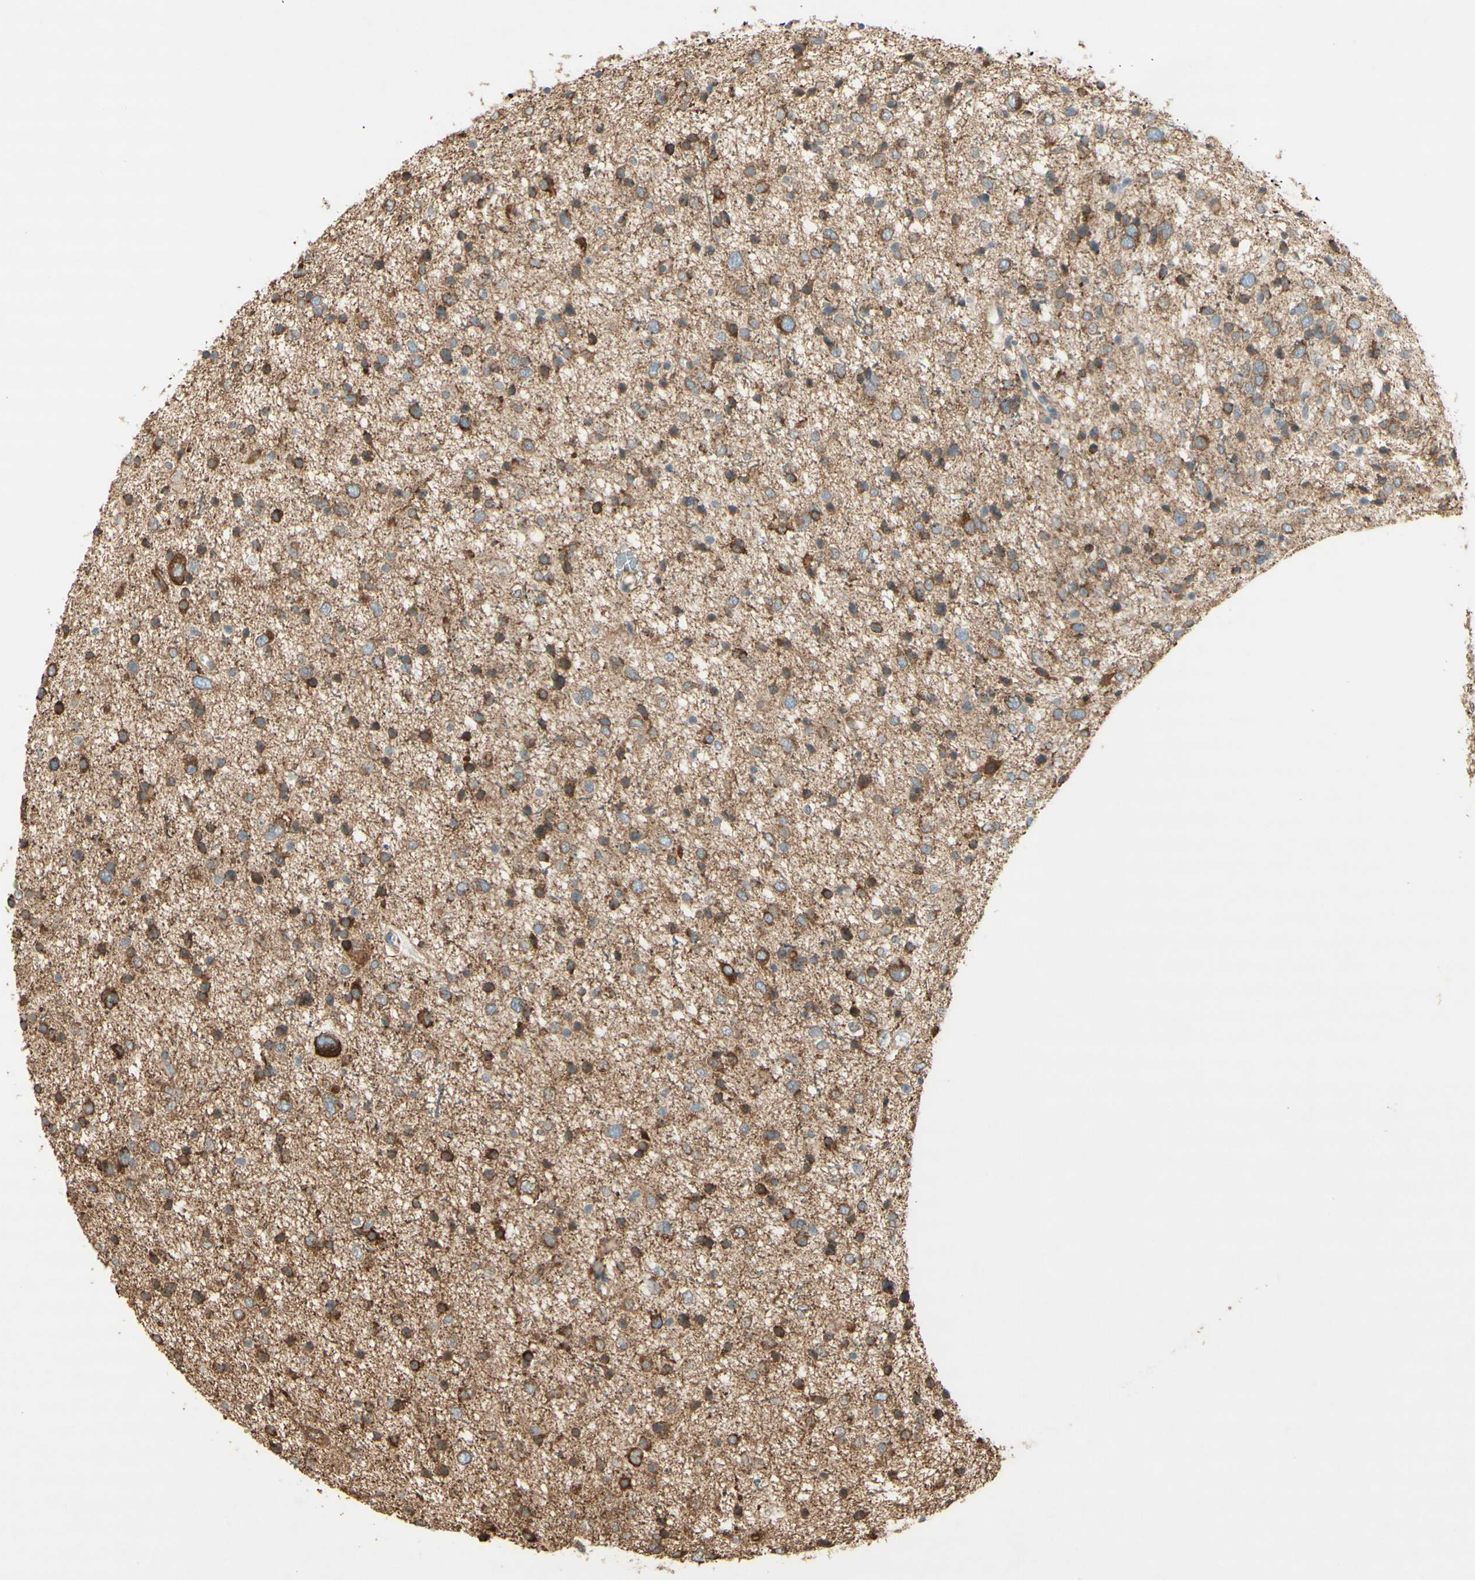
{"staining": {"intensity": "moderate", "quantity": ">75%", "location": "cytoplasmic/membranous"}, "tissue": "glioma", "cell_type": "Tumor cells", "image_type": "cancer", "snomed": [{"axis": "morphology", "description": "Glioma, malignant, Low grade"}, {"axis": "topography", "description": "Brain"}], "caption": "The immunohistochemical stain shows moderate cytoplasmic/membranous staining in tumor cells of low-grade glioma (malignant) tissue.", "gene": "MAP1B", "patient": {"sex": "female", "age": 37}}